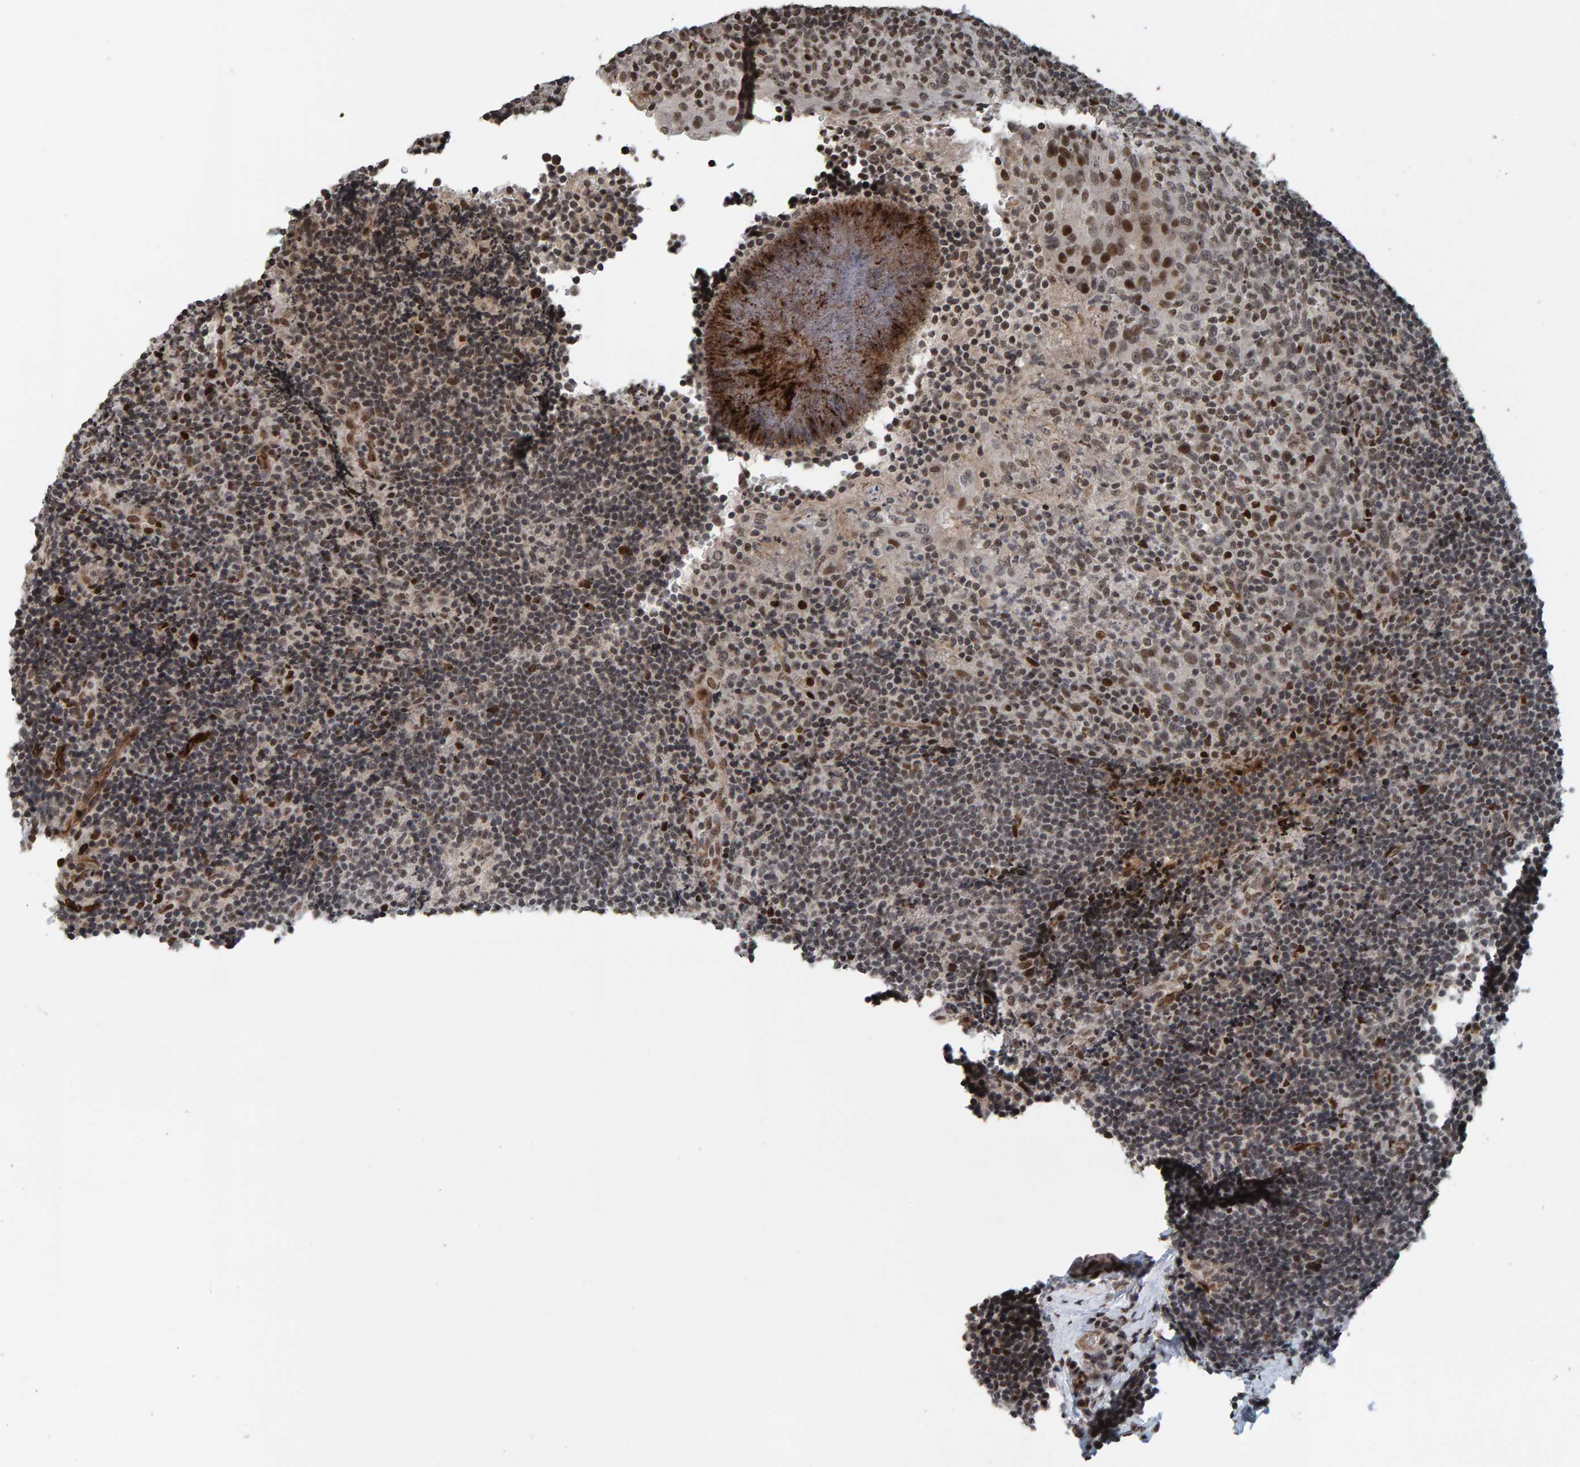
{"staining": {"intensity": "strong", "quantity": "<25%", "location": "nuclear"}, "tissue": "lymphoma", "cell_type": "Tumor cells", "image_type": "cancer", "snomed": [{"axis": "morphology", "description": "Malignant lymphoma, non-Hodgkin's type, High grade"}, {"axis": "topography", "description": "Tonsil"}], "caption": "Brown immunohistochemical staining in malignant lymphoma, non-Hodgkin's type (high-grade) demonstrates strong nuclear expression in about <25% of tumor cells. (IHC, brightfield microscopy, high magnification).", "gene": "ZNF366", "patient": {"sex": "female", "age": 36}}